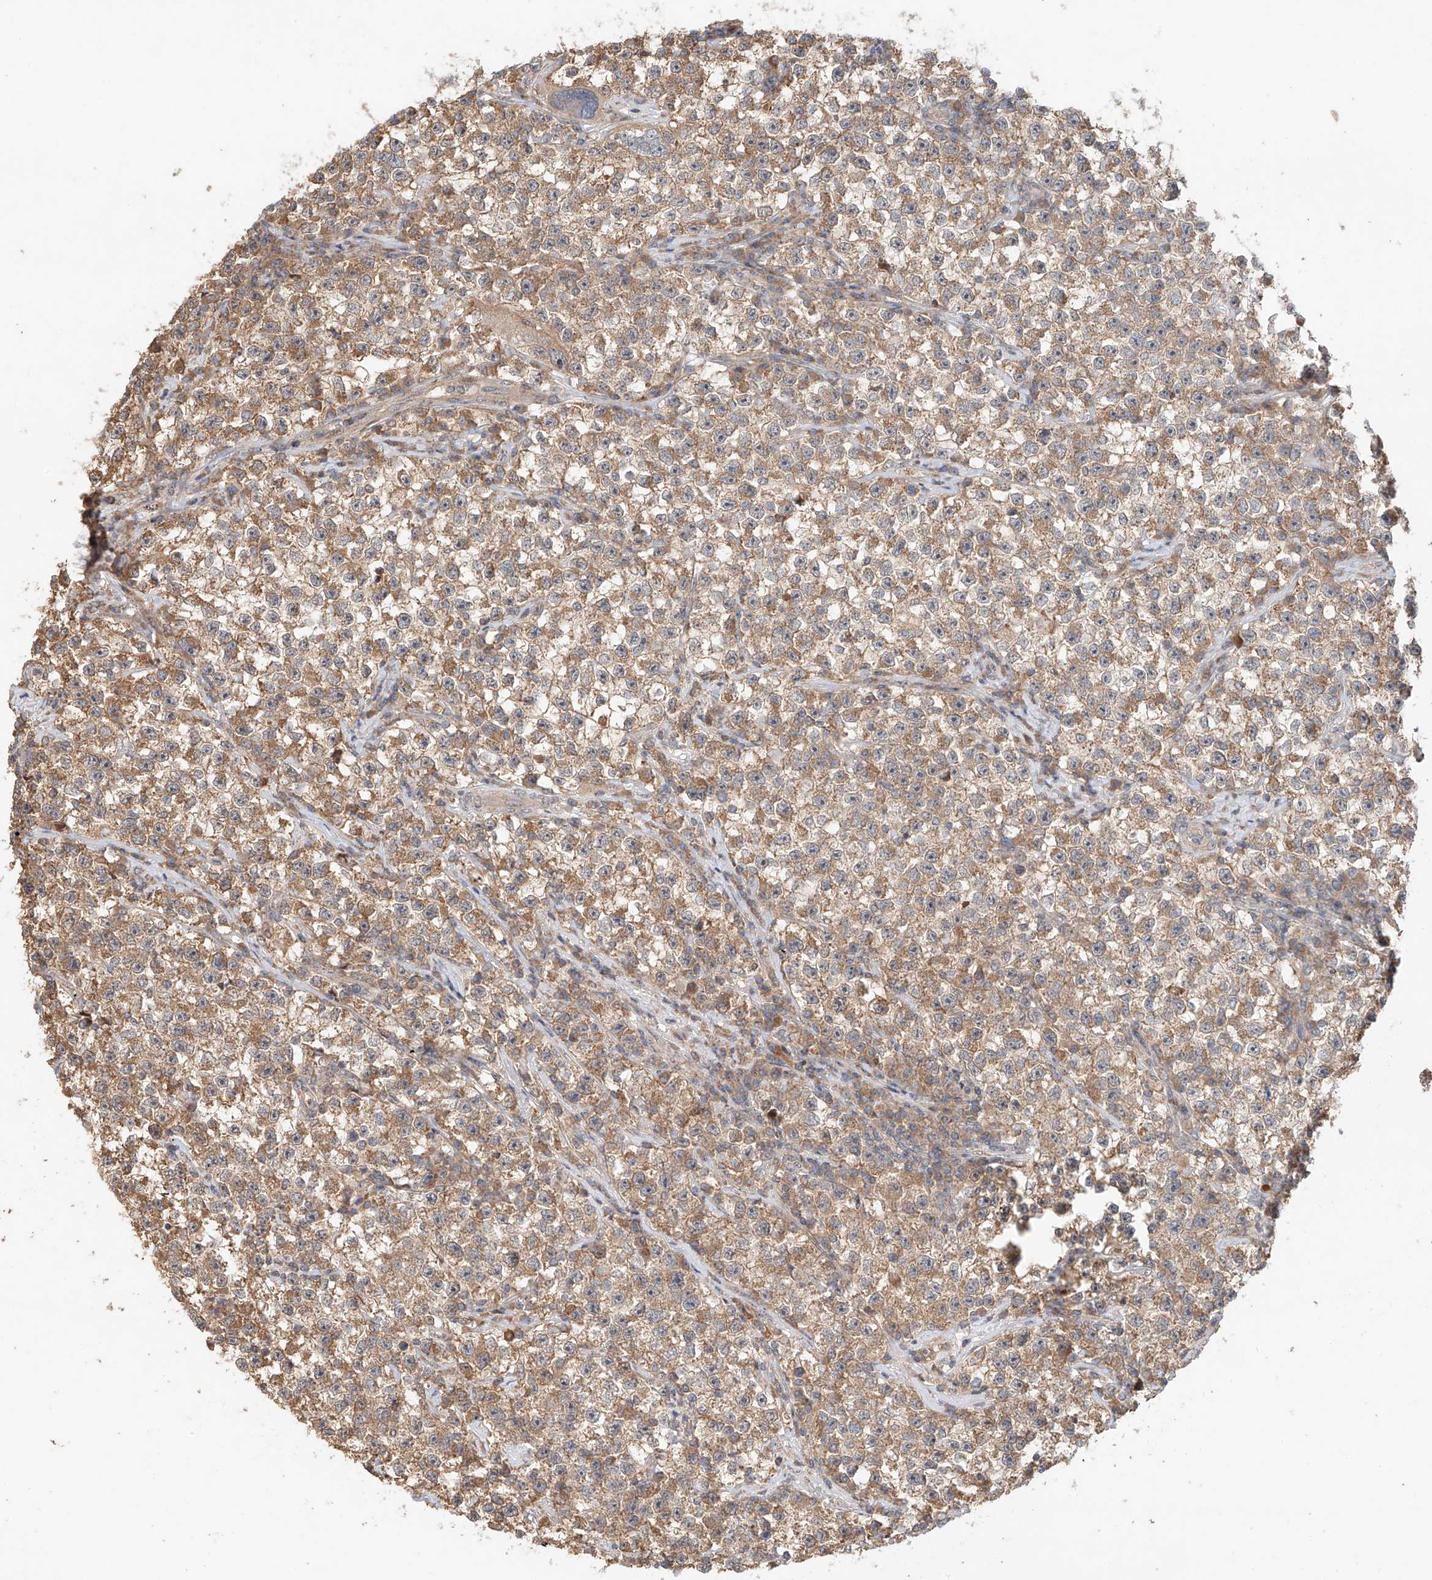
{"staining": {"intensity": "moderate", "quantity": ">75%", "location": "cytoplasmic/membranous"}, "tissue": "testis cancer", "cell_type": "Tumor cells", "image_type": "cancer", "snomed": [{"axis": "morphology", "description": "Seminoma, NOS"}, {"axis": "topography", "description": "Testis"}], "caption": "The immunohistochemical stain highlights moderate cytoplasmic/membranous staining in tumor cells of seminoma (testis) tissue.", "gene": "TMEM61", "patient": {"sex": "male", "age": 22}}